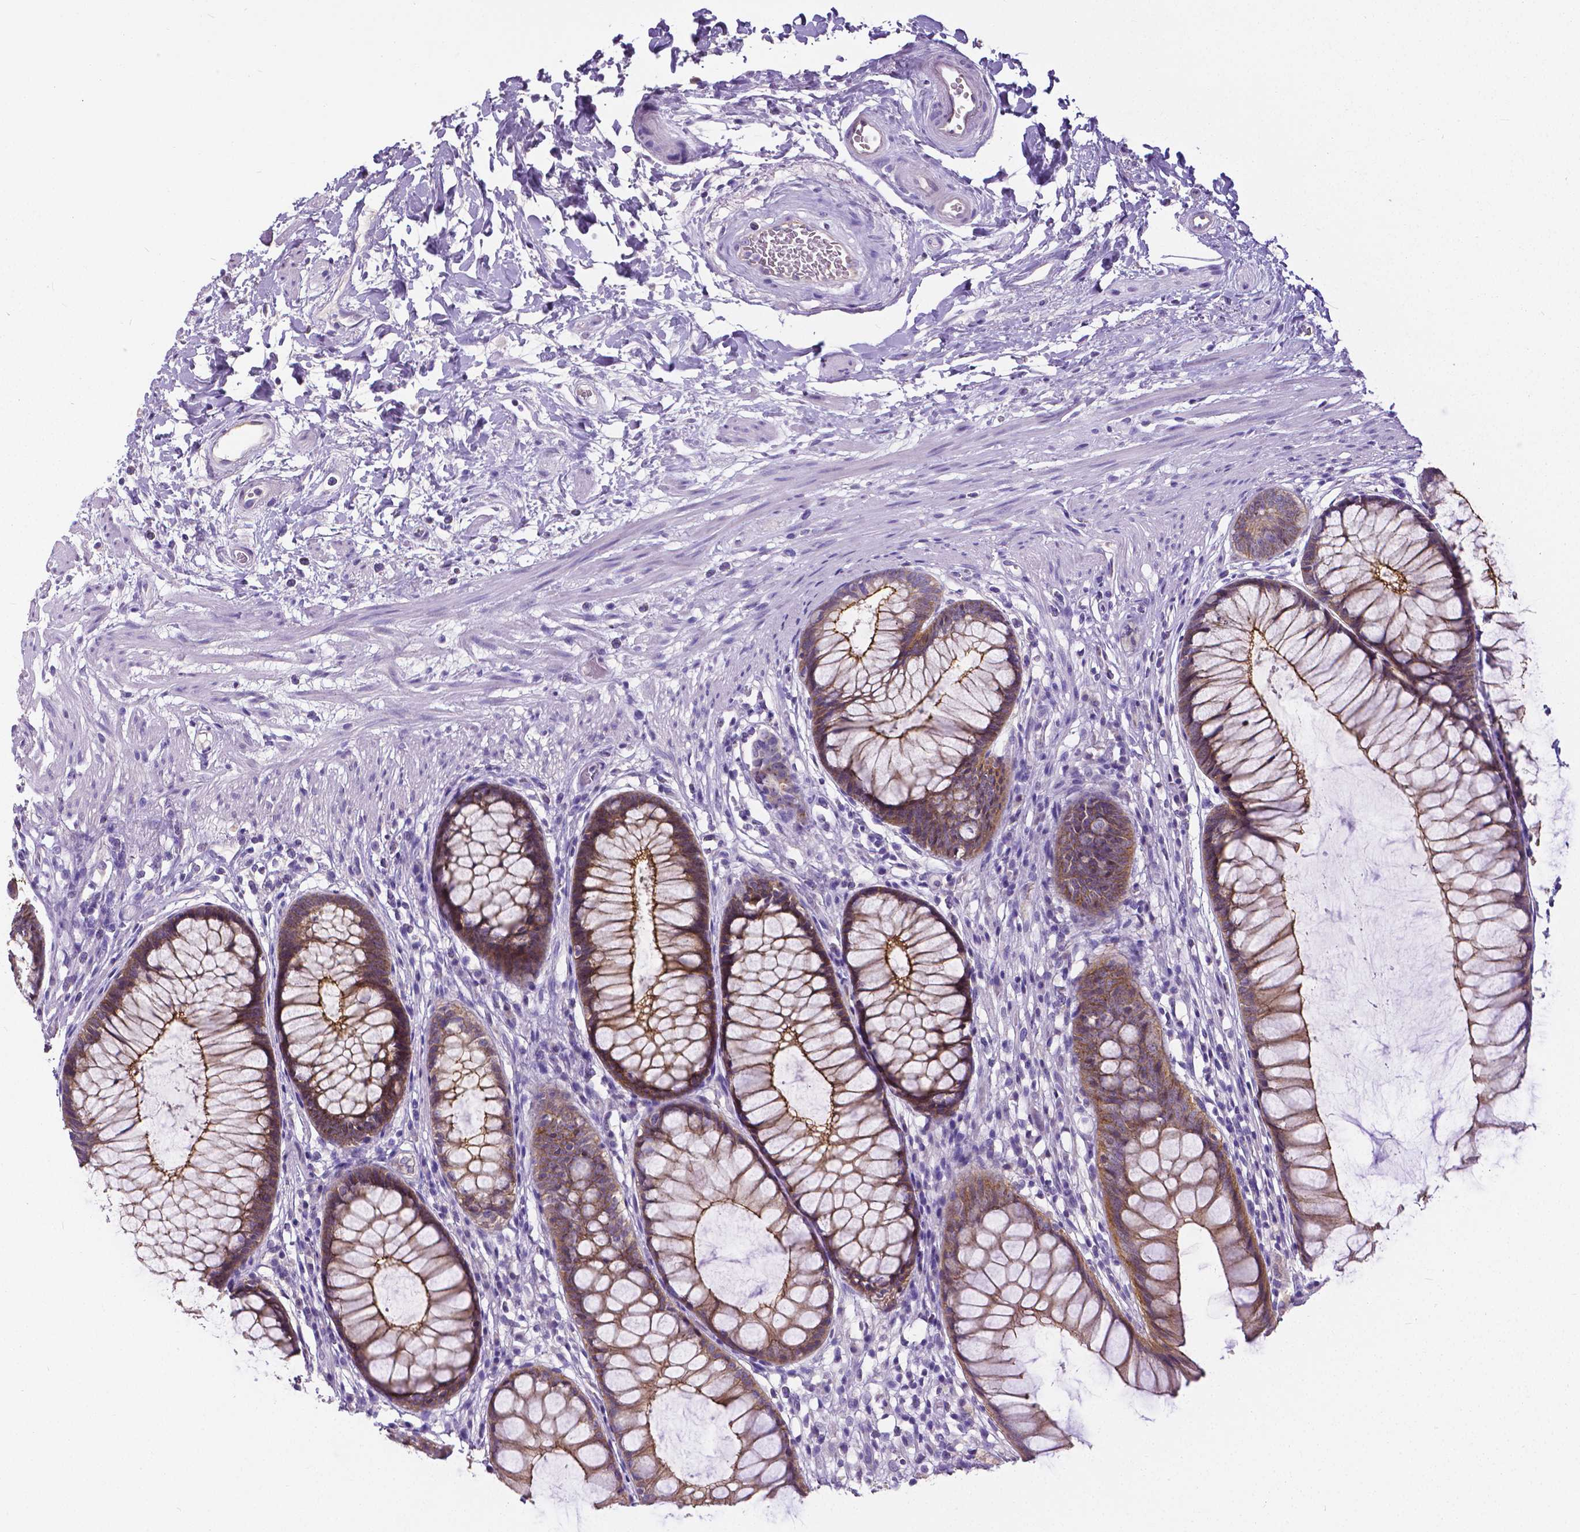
{"staining": {"intensity": "moderate", "quantity": ">75%", "location": "cytoplasmic/membranous"}, "tissue": "rectum", "cell_type": "Glandular cells", "image_type": "normal", "snomed": [{"axis": "morphology", "description": "Normal tissue, NOS"}, {"axis": "topography", "description": "Smooth muscle"}, {"axis": "topography", "description": "Rectum"}], "caption": "Rectum stained with DAB (3,3'-diaminobenzidine) immunohistochemistry (IHC) exhibits medium levels of moderate cytoplasmic/membranous staining in approximately >75% of glandular cells.", "gene": "OCLN", "patient": {"sex": "male", "age": 53}}